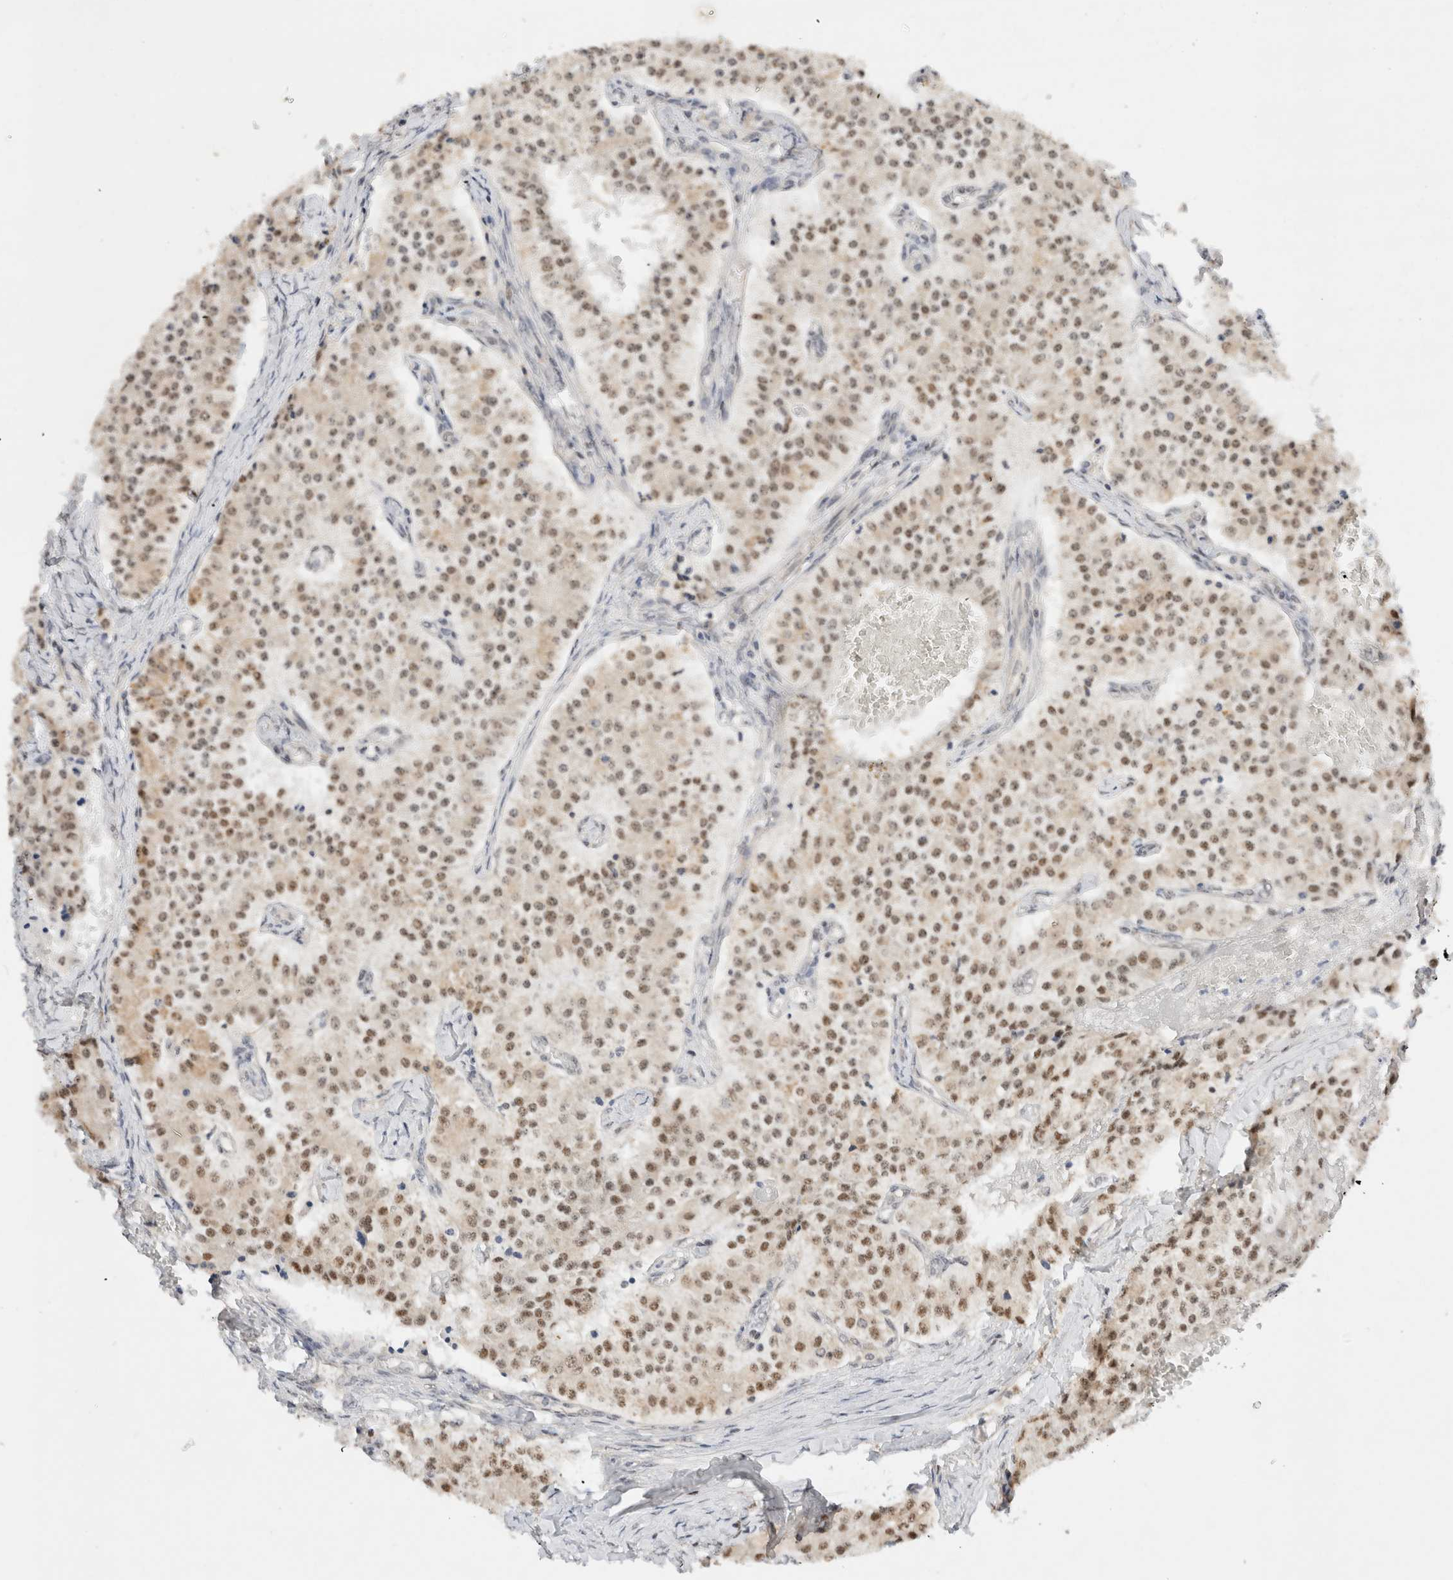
{"staining": {"intensity": "moderate", "quantity": ">75%", "location": "nuclear"}, "tissue": "carcinoid", "cell_type": "Tumor cells", "image_type": "cancer", "snomed": [{"axis": "morphology", "description": "Carcinoid, malignant, NOS"}, {"axis": "topography", "description": "Colon"}], "caption": "Brown immunohistochemical staining in human carcinoid reveals moderate nuclear positivity in about >75% of tumor cells.", "gene": "GTF2I", "patient": {"sex": "female", "age": 52}}